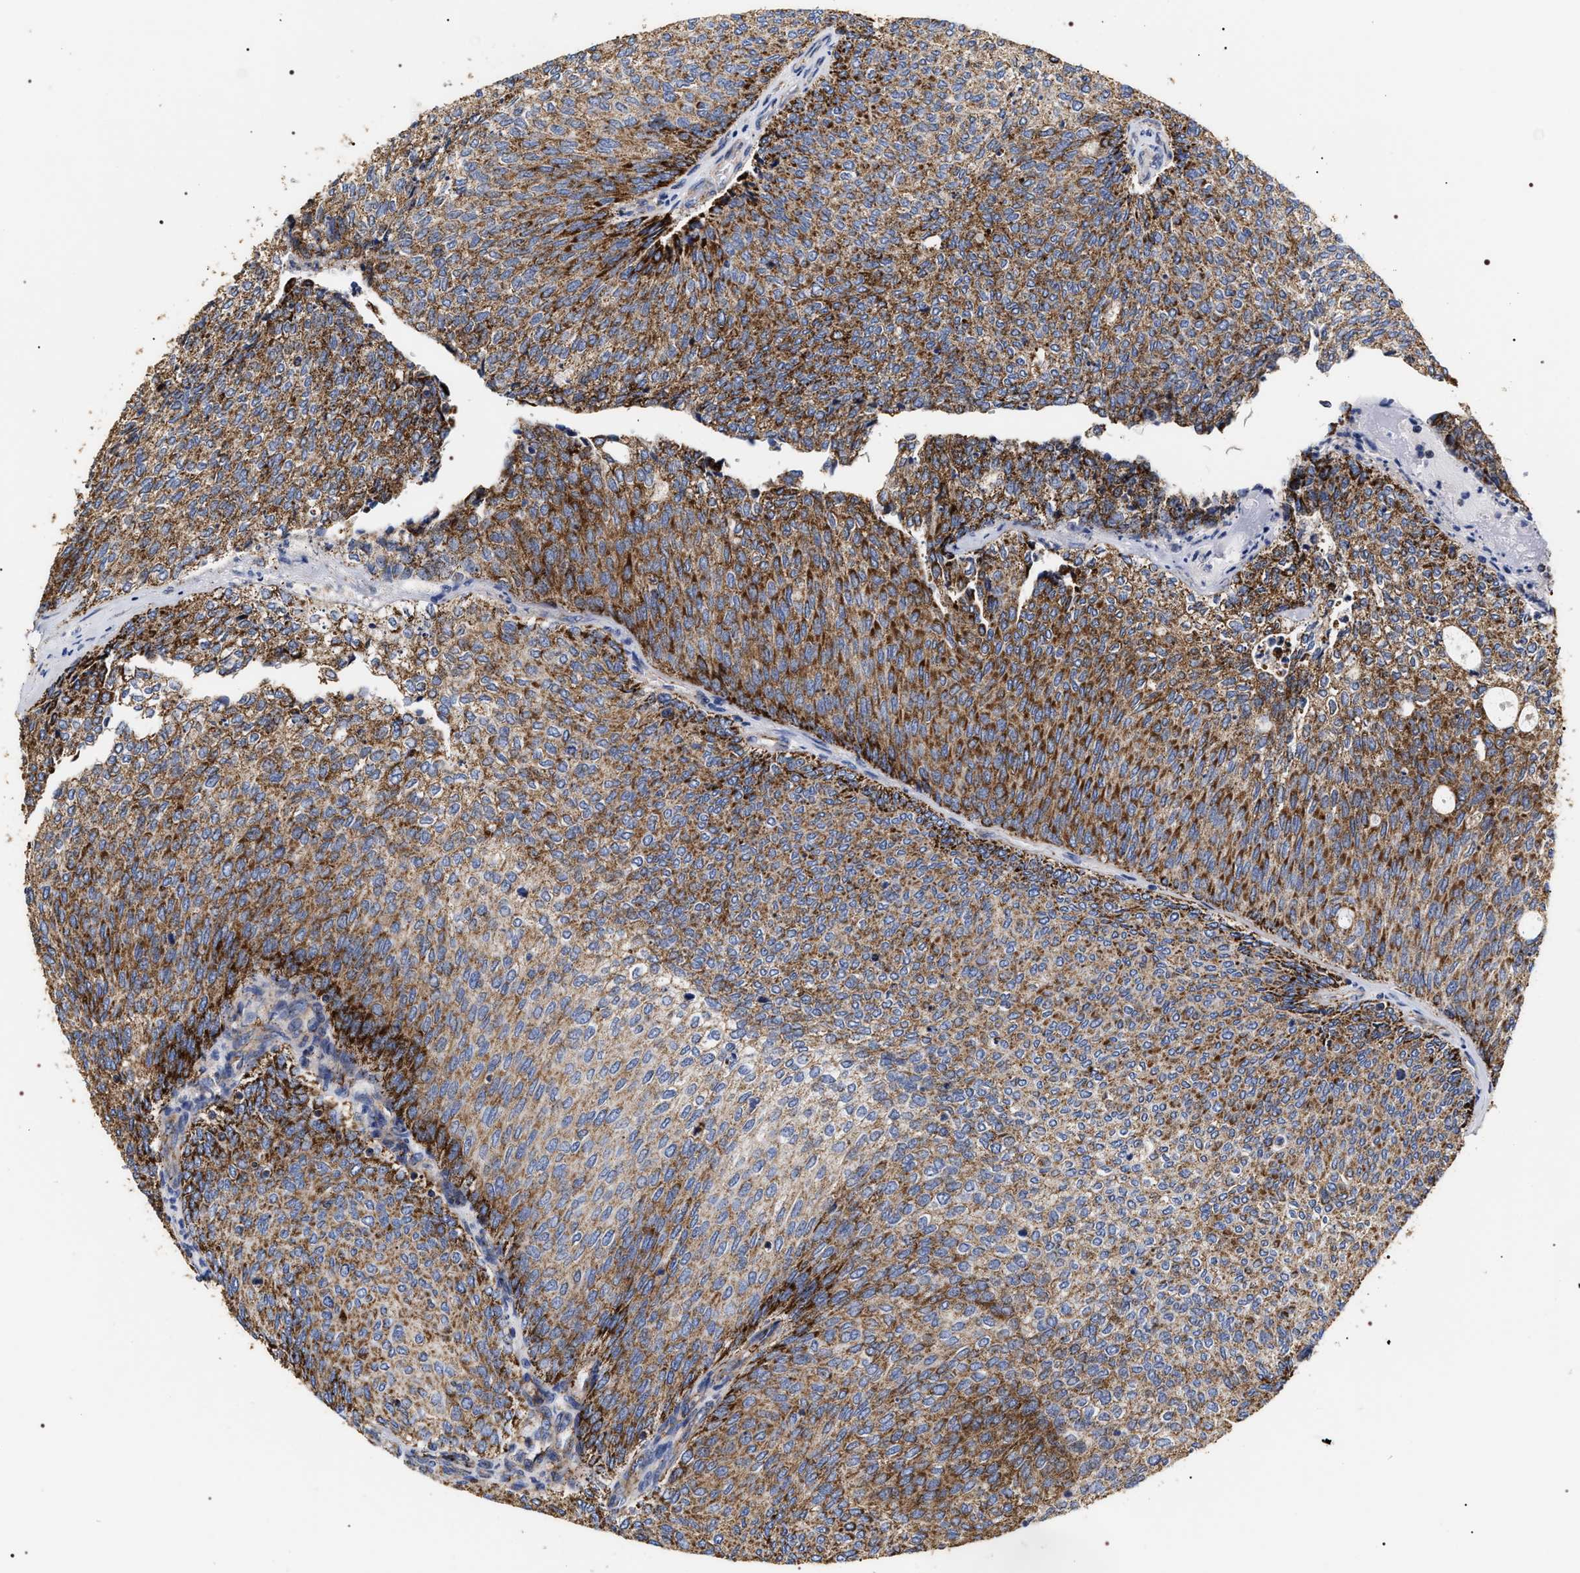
{"staining": {"intensity": "strong", "quantity": ">75%", "location": "cytoplasmic/membranous"}, "tissue": "urothelial cancer", "cell_type": "Tumor cells", "image_type": "cancer", "snomed": [{"axis": "morphology", "description": "Urothelial carcinoma, Low grade"}, {"axis": "topography", "description": "Urinary bladder"}], "caption": "An IHC photomicrograph of tumor tissue is shown. Protein staining in brown highlights strong cytoplasmic/membranous positivity in low-grade urothelial carcinoma within tumor cells.", "gene": "COG5", "patient": {"sex": "female", "age": 79}}